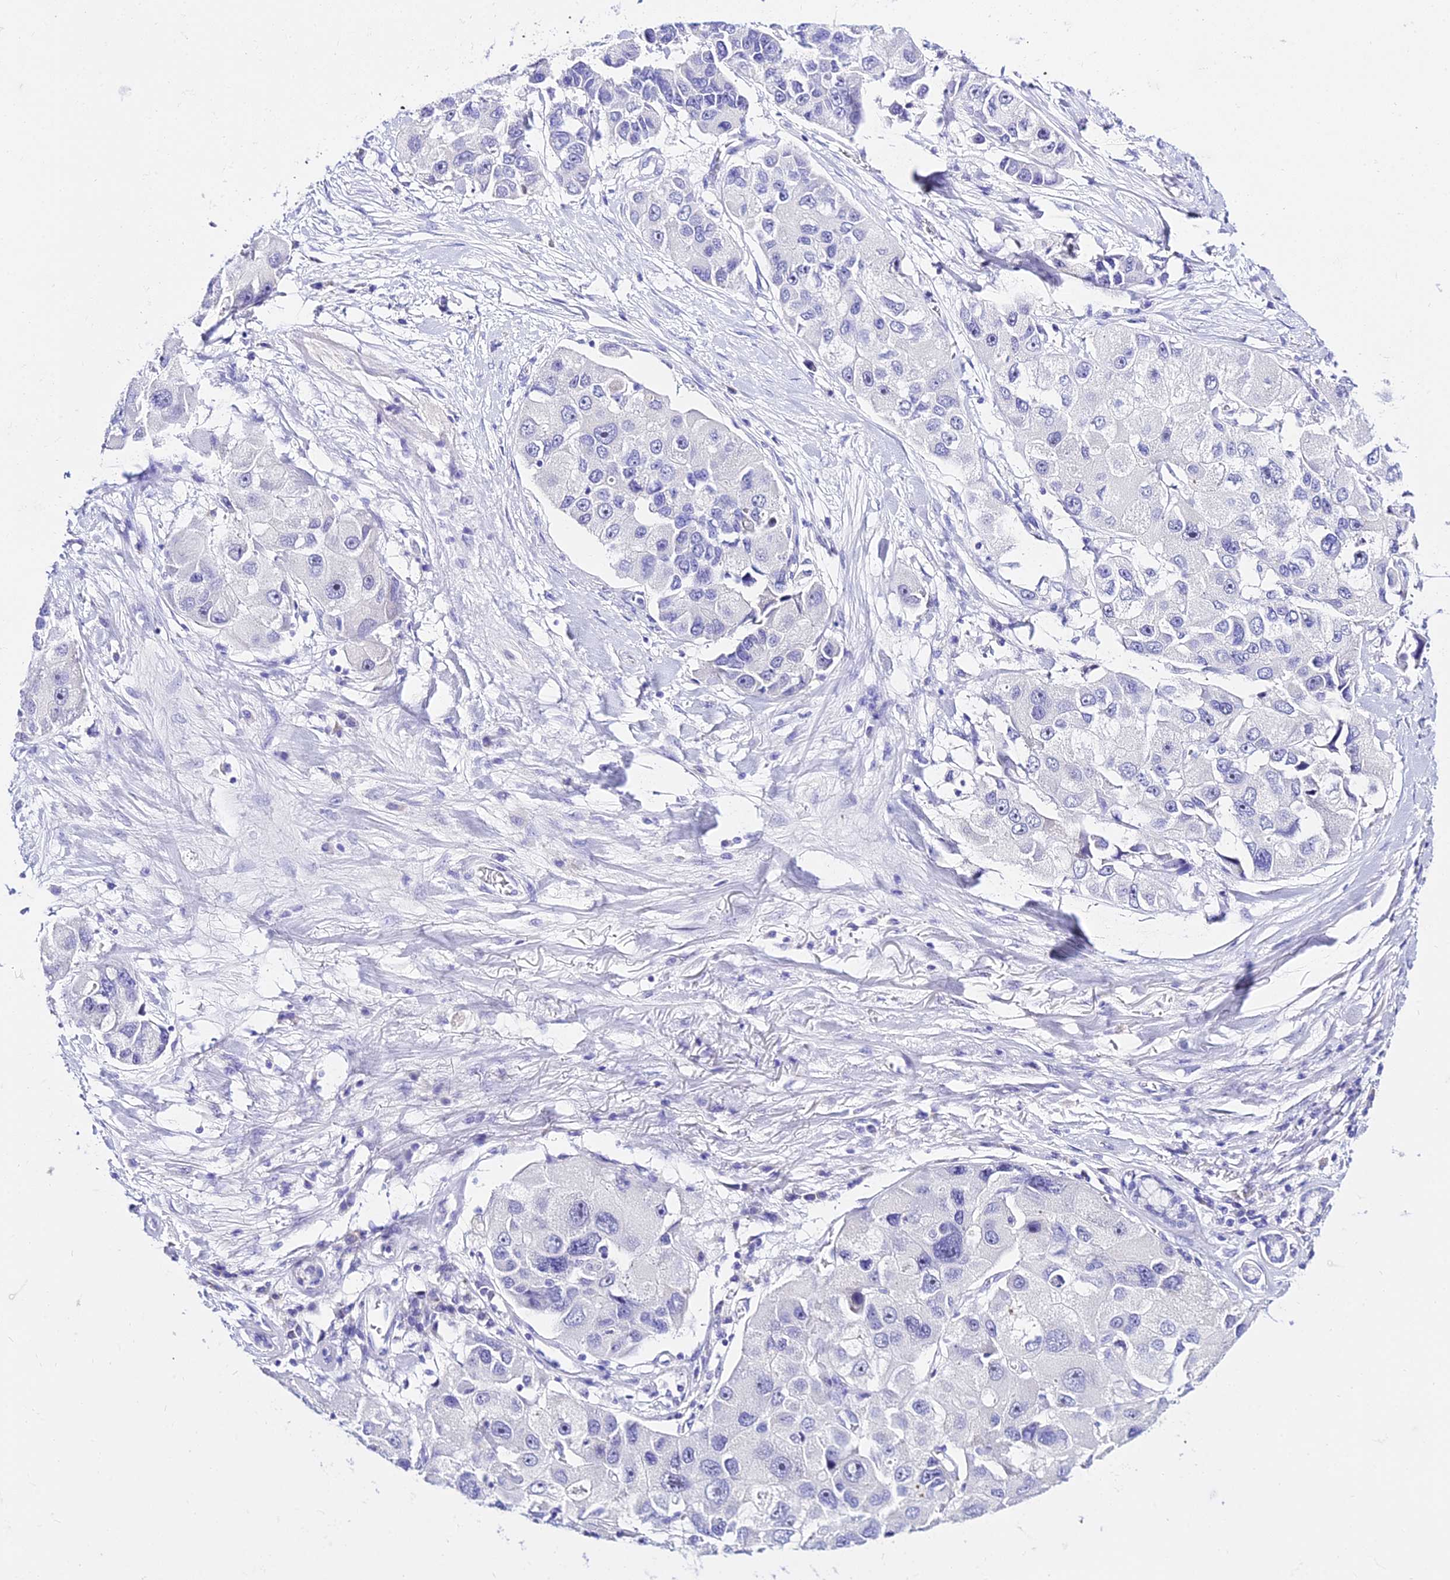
{"staining": {"intensity": "negative", "quantity": "none", "location": "none"}, "tissue": "lung cancer", "cell_type": "Tumor cells", "image_type": "cancer", "snomed": [{"axis": "morphology", "description": "Adenocarcinoma, NOS"}, {"axis": "topography", "description": "Lung"}], "caption": "High magnification brightfield microscopy of lung cancer stained with DAB (3,3'-diaminobenzidine) (brown) and counterstained with hematoxylin (blue): tumor cells show no significant staining. Brightfield microscopy of immunohistochemistry (IHC) stained with DAB (3,3'-diaminobenzidine) (brown) and hematoxylin (blue), captured at high magnification.", "gene": "DEFB106A", "patient": {"sex": "female", "age": 54}}